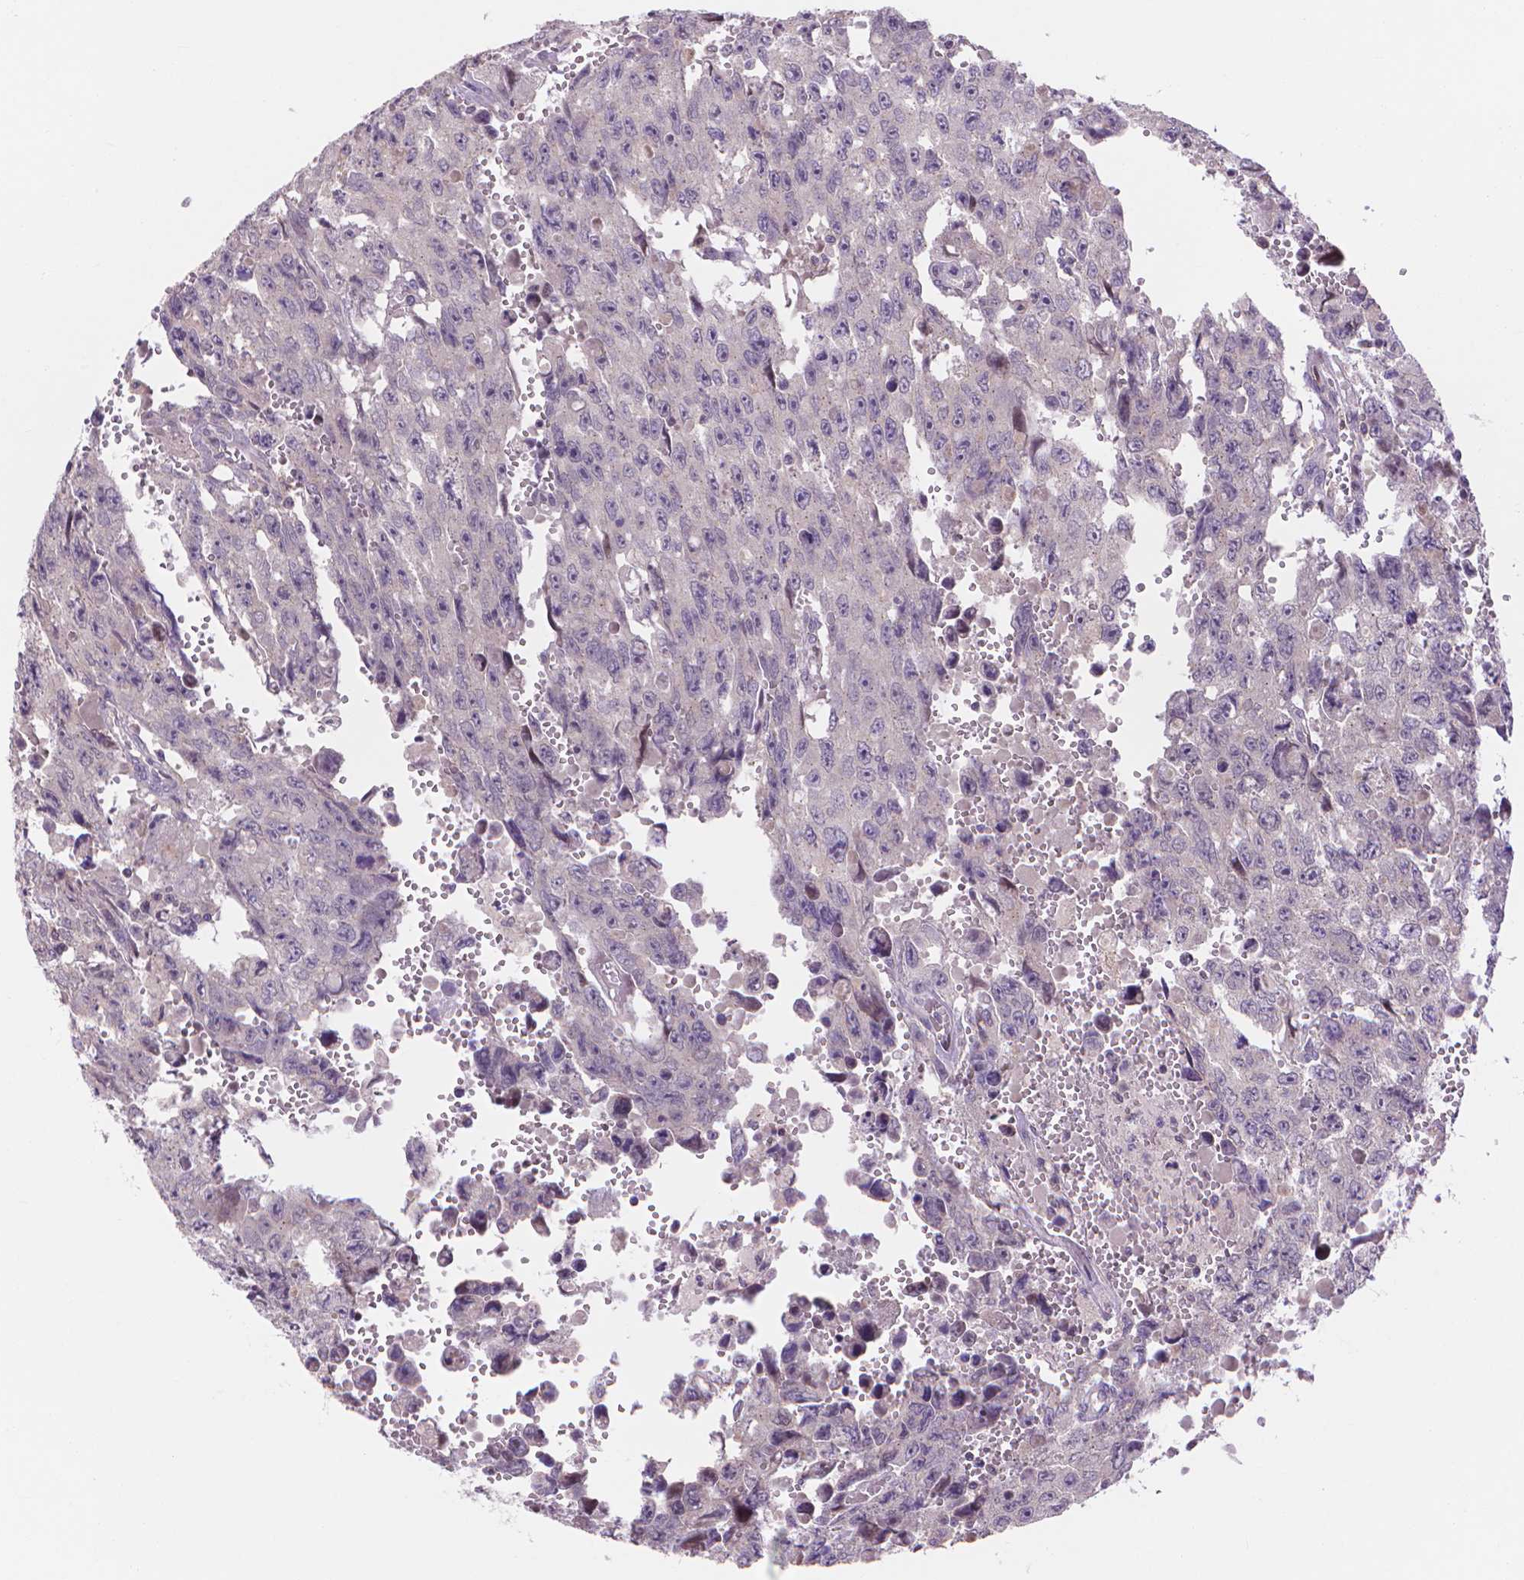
{"staining": {"intensity": "negative", "quantity": "none", "location": "none"}, "tissue": "testis cancer", "cell_type": "Tumor cells", "image_type": "cancer", "snomed": [{"axis": "morphology", "description": "Seminoma, NOS"}, {"axis": "topography", "description": "Testis"}], "caption": "An immunohistochemistry (IHC) photomicrograph of testis cancer (seminoma) is shown. There is no staining in tumor cells of testis cancer (seminoma).", "gene": "PRDM13", "patient": {"sex": "male", "age": 26}}